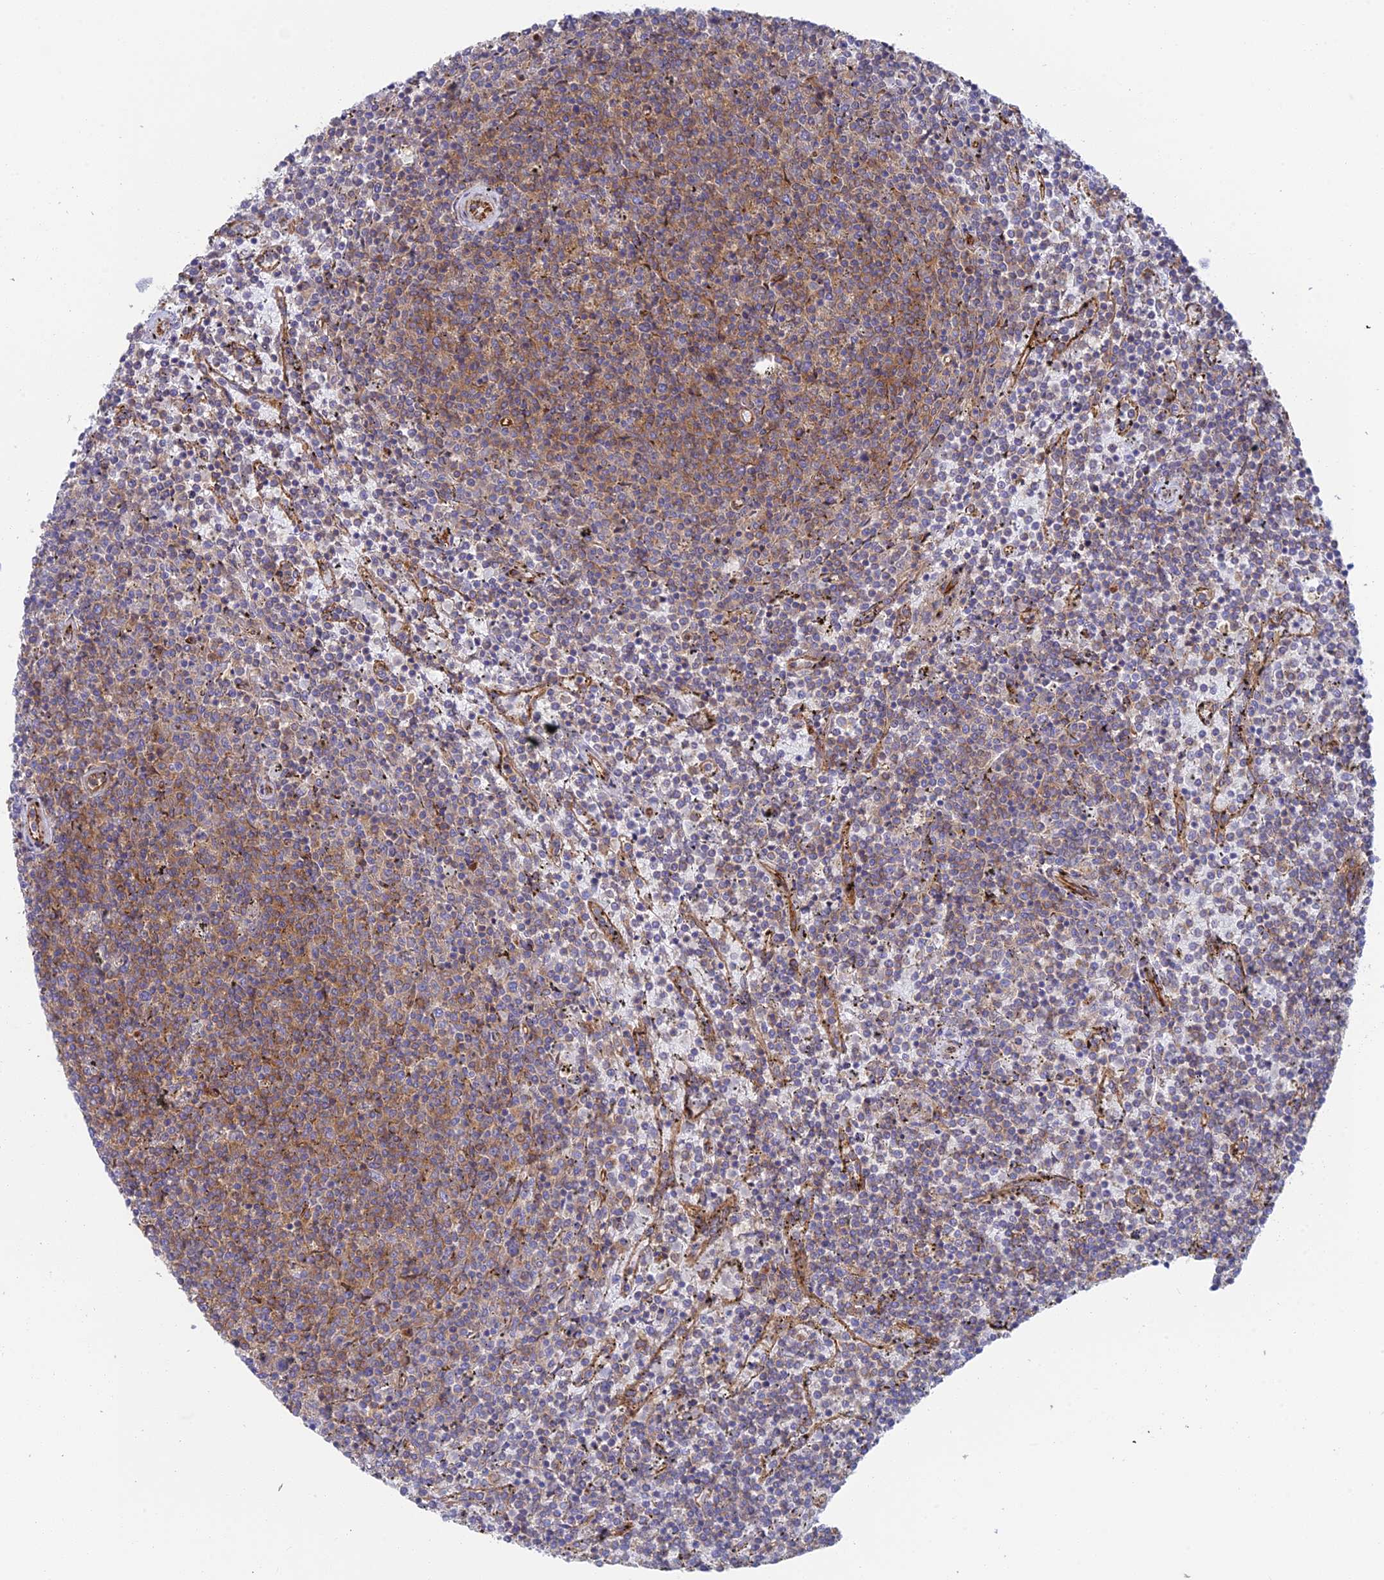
{"staining": {"intensity": "moderate", "quantity": "25%-75%", "location": "cytoplasmic/membranous"}, "tissue": "lymphoma", "cell_type": "Tumor cells", "image_type": "cancer", "snomed": [{"axis": "morphology", "description": "Malignant lymphoma, non-Hodgkin's type, Low grade"}, {"axis": "topography", "description": "Spleen"}], "caption": "The image displays immunohistochemical staining of lymphoma. There is moderate cytoplasmic/membranous expression is seen in approximately 25%-75% of tumor cells.", "gene": "CCDC69", "patient": {"sex": "female", "age": 50}}